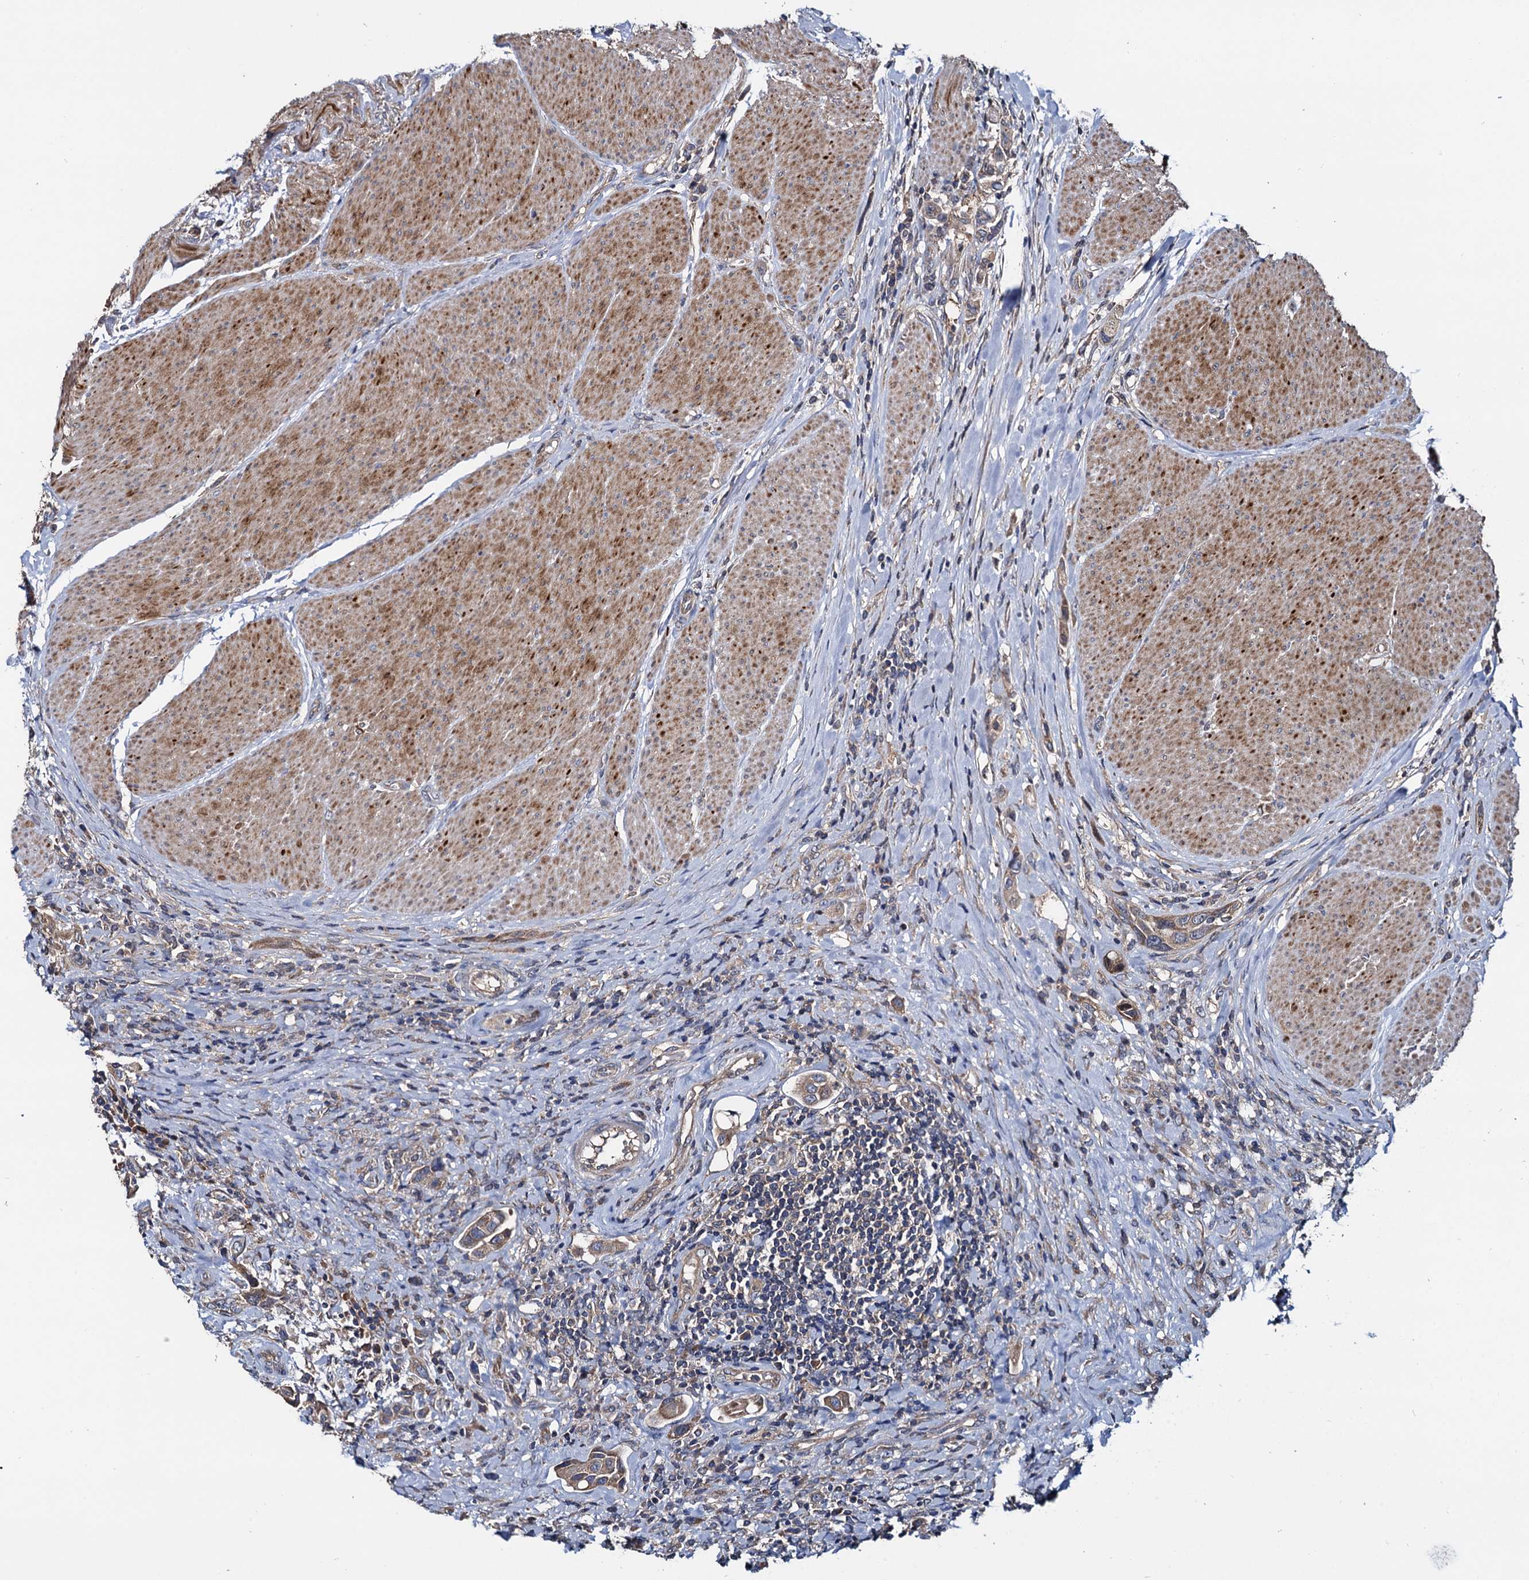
{"staining": {"intensity": "weak", "quantity": "25%-75%", "location": "cytoplasmic/membranous"}, "tissue": "urothelial cancer", "cell_type": "Tumor cells", "image_type": "cancer", "snomed": [{"axis": "morphology", "description": "Urothelial carcinoma, High grade"}, {"axis": "topography", "description": "Urinary bladder"}], "caption": "The photomicrograph exhibits immunohistochemical staining of urothelial cancer. There is weak cytoplasmic/membranous expression is present in about 25%-75% of tumor cells.", "gene": "CEP192", "patient": {"sex": "male", "age": 50}}